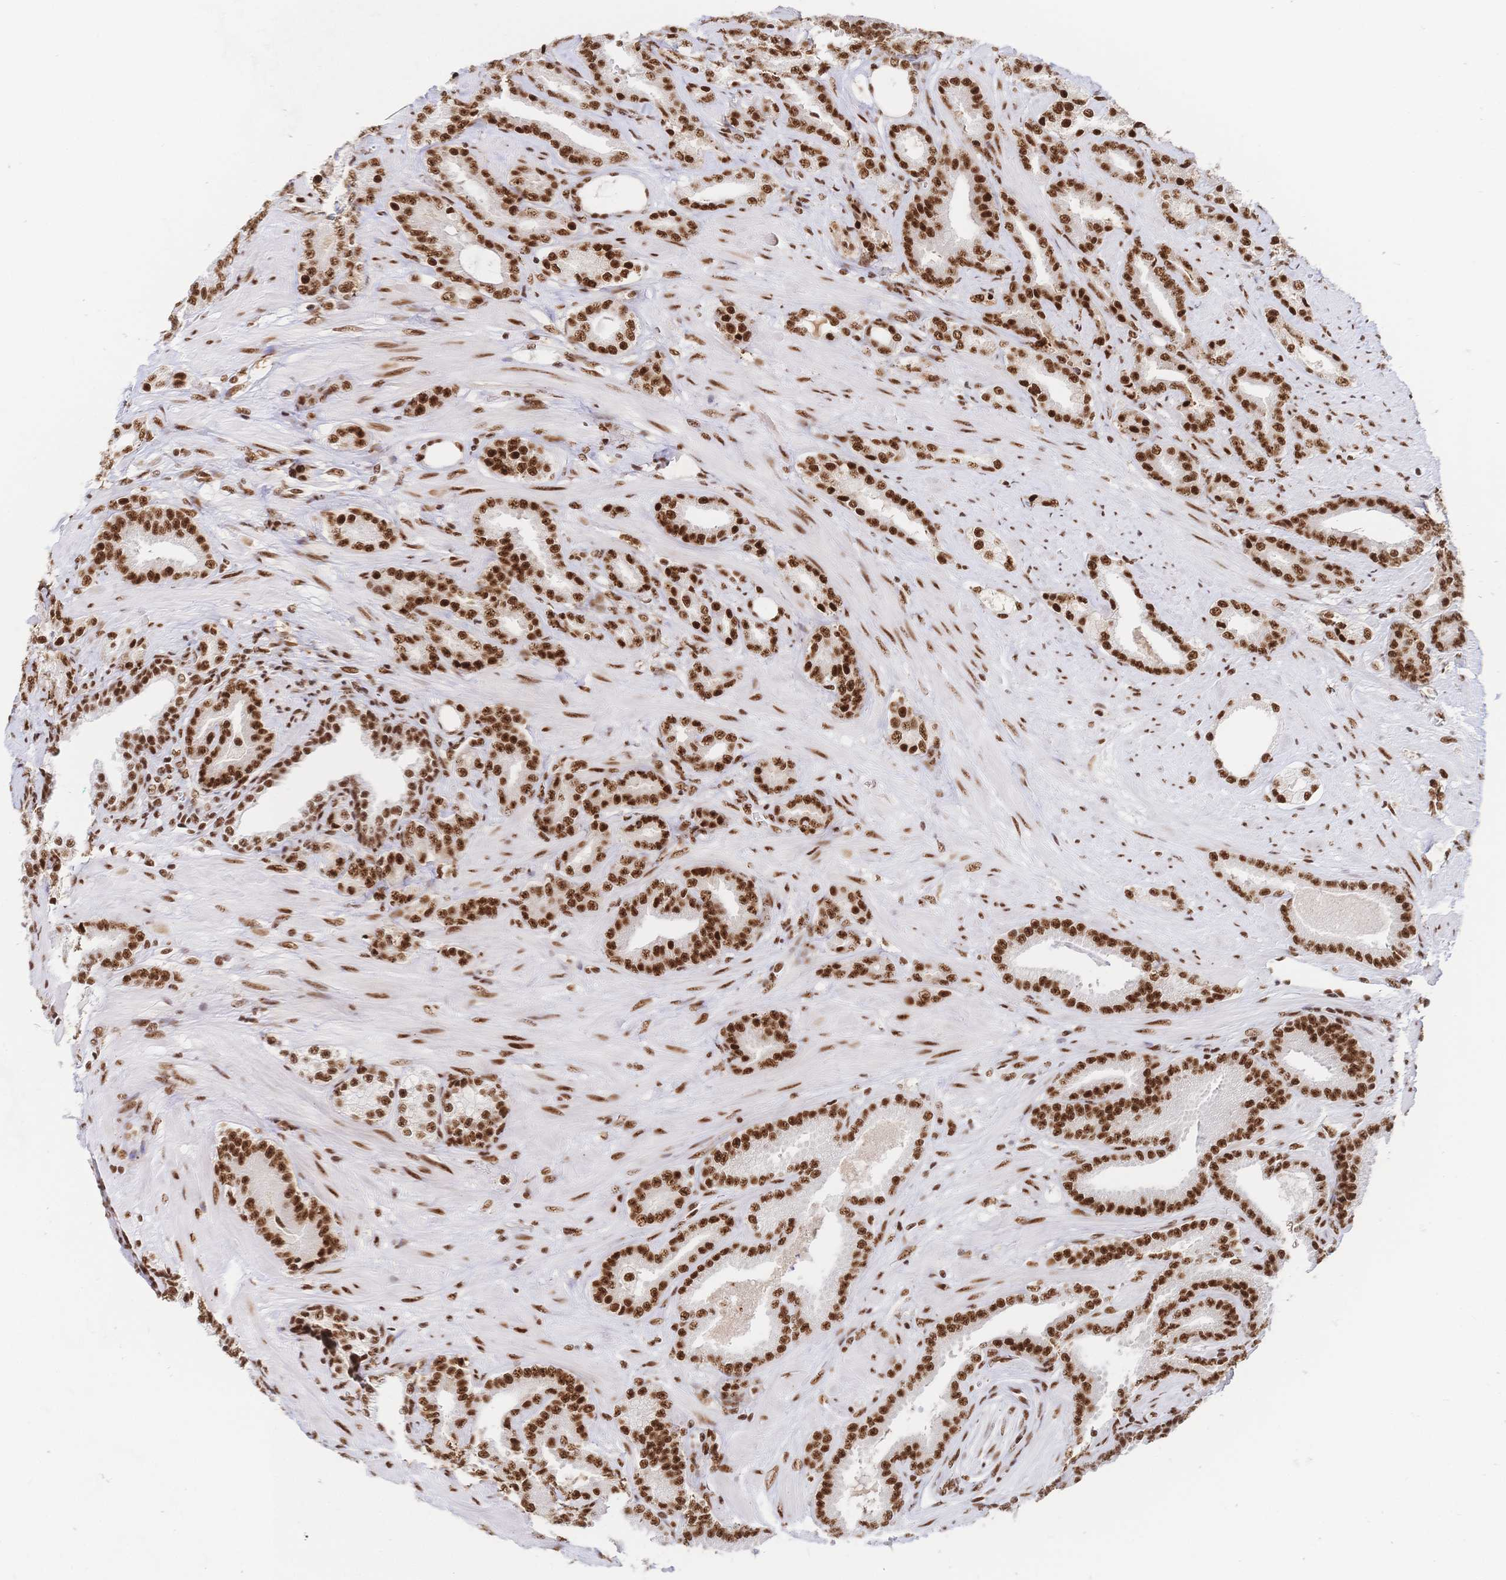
{"staining": {"intensity": "strong", "quantity": ">75%", "location": "nuclear"}, "tissue": "prostate cancer", "cell_type": "Tumor cells", "image_type": "cancer", "snomed": [{"axis": "morphology", "description": "Adenocarcinoma, High grade"}, {"axis": "topography", "description": "Prostate"}], "caption": "A brown stain highlights strong nuclear expression of a protein in prostate cancer tumor cells.", "gene": "SRSF1", "patient": {"sex": "male", "age": 56}}